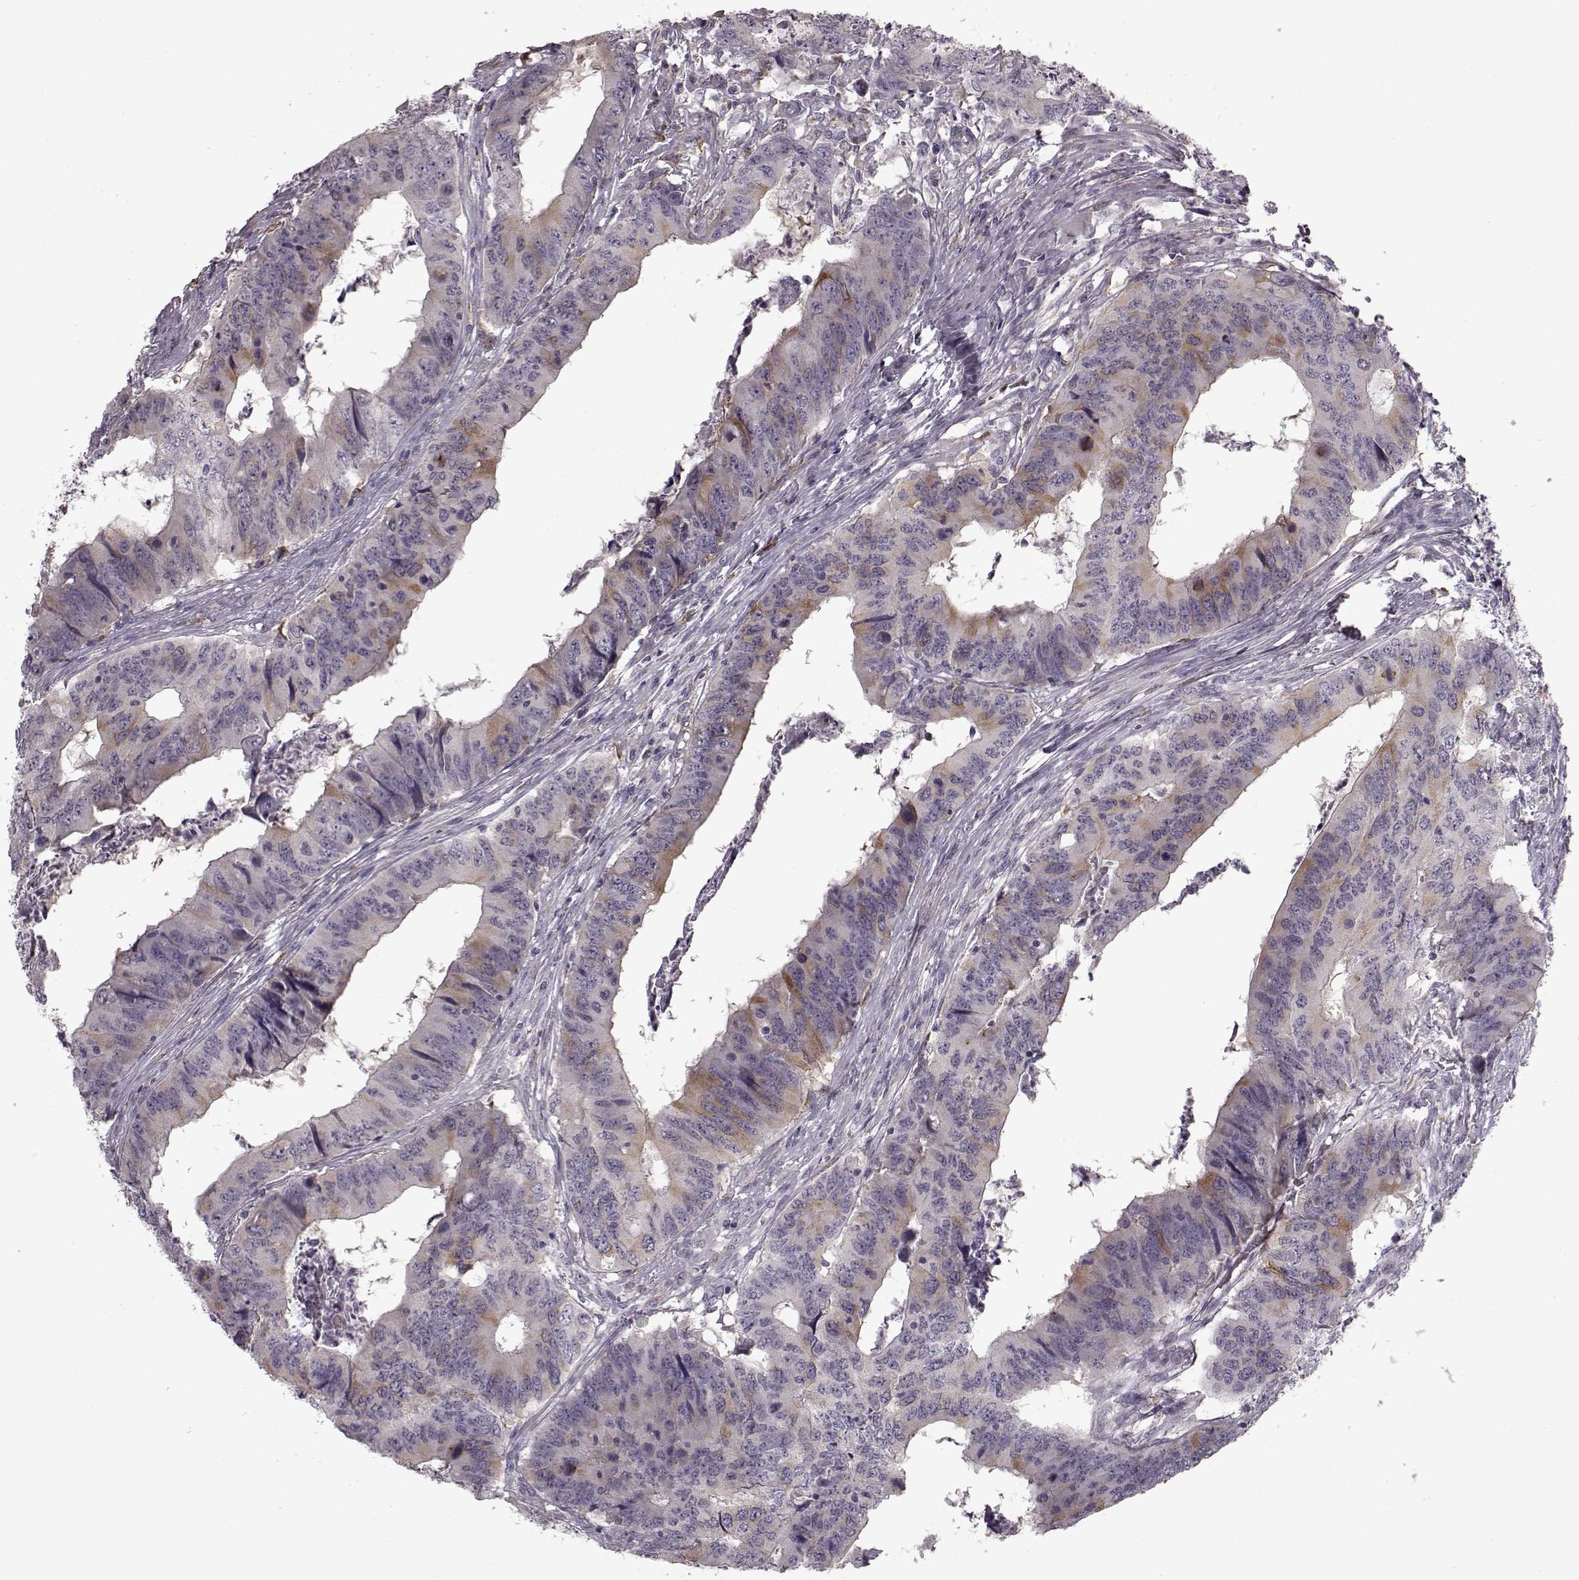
{"staining": {"intensity": "weak", "quantity": "<25%", "location": "cytoplasmic/membranous"}, "tissue": "colorectal cancer", "cell_type": "Tumor cells", "image_type": "cancer", "snomed": [{"axis": "morphology", "description": "Adenocarcinoma, NOS"}, {"axis": "topography", "description": "Colon"}], "caption": "The histopathology image exhibits no staining of tumor cells in colorectal cancer.", "gene": "HMMR", "patient": {"sex": "male", "age": 53}}